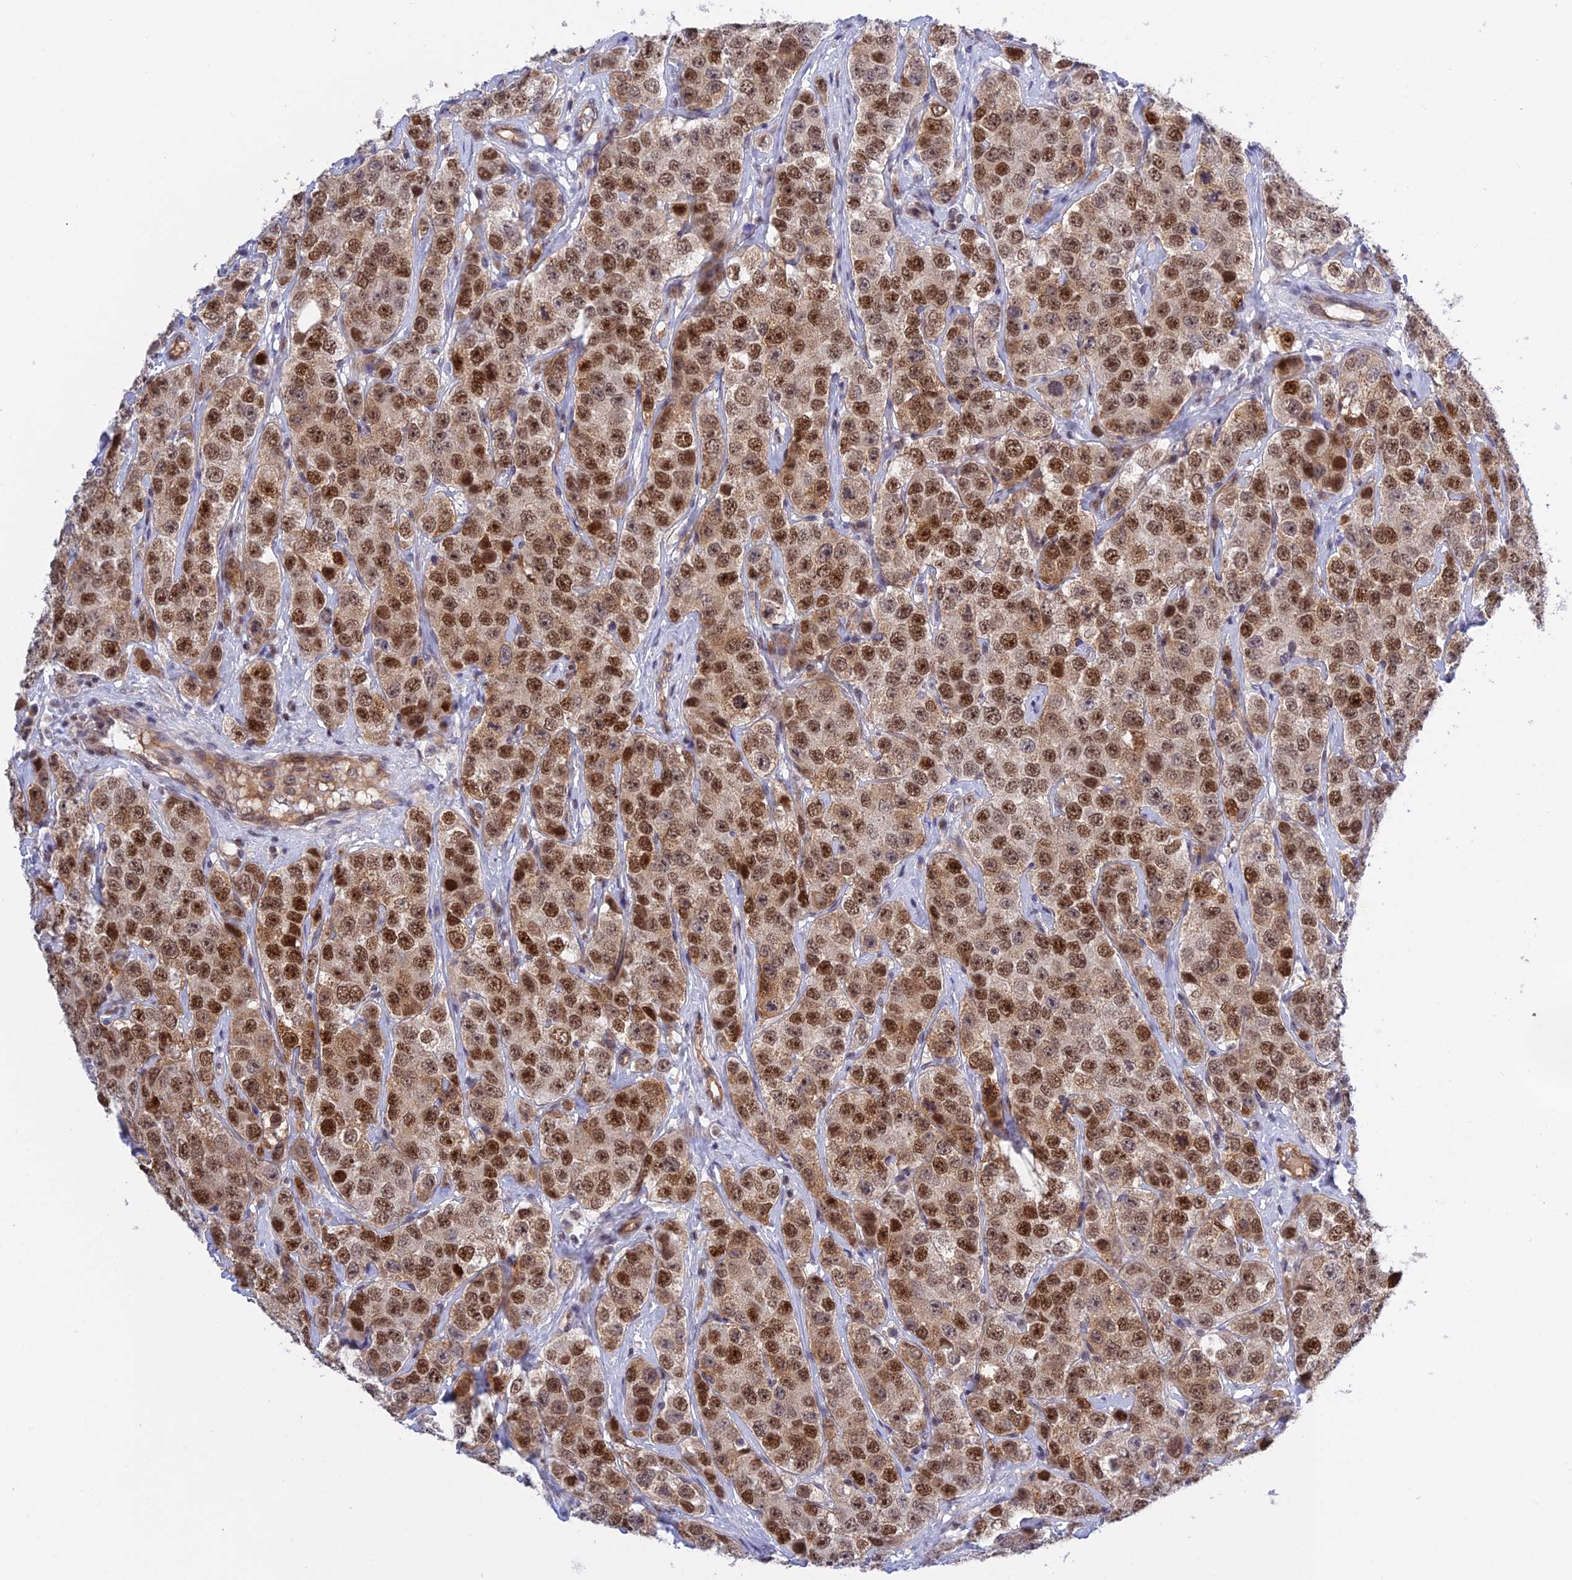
{"staining": {"intensity": "moderate", "quantity": ">75%", "location": "nuclear"}, "tissue": "testis cancer", "cell_type": "Tumor cells", "image_type": "cancer", "snomed": [{"axis": "morphology", "description": "Seminoma, NOS"}, {"axis": "topography", "description": "Testis"}], "caption": "Immunohistochemical staining of seminoma (testis) shows moderate nuclear protein expression in about >75% of tumor cells. Using DAB (3,3'-diaminobenzidine) (brown) and hematoxylin (blue) stains, captured at high magnification using brightfield microscopy.", "gene": "TCEA1", "patient": {"sex": "male", "age": 28}}